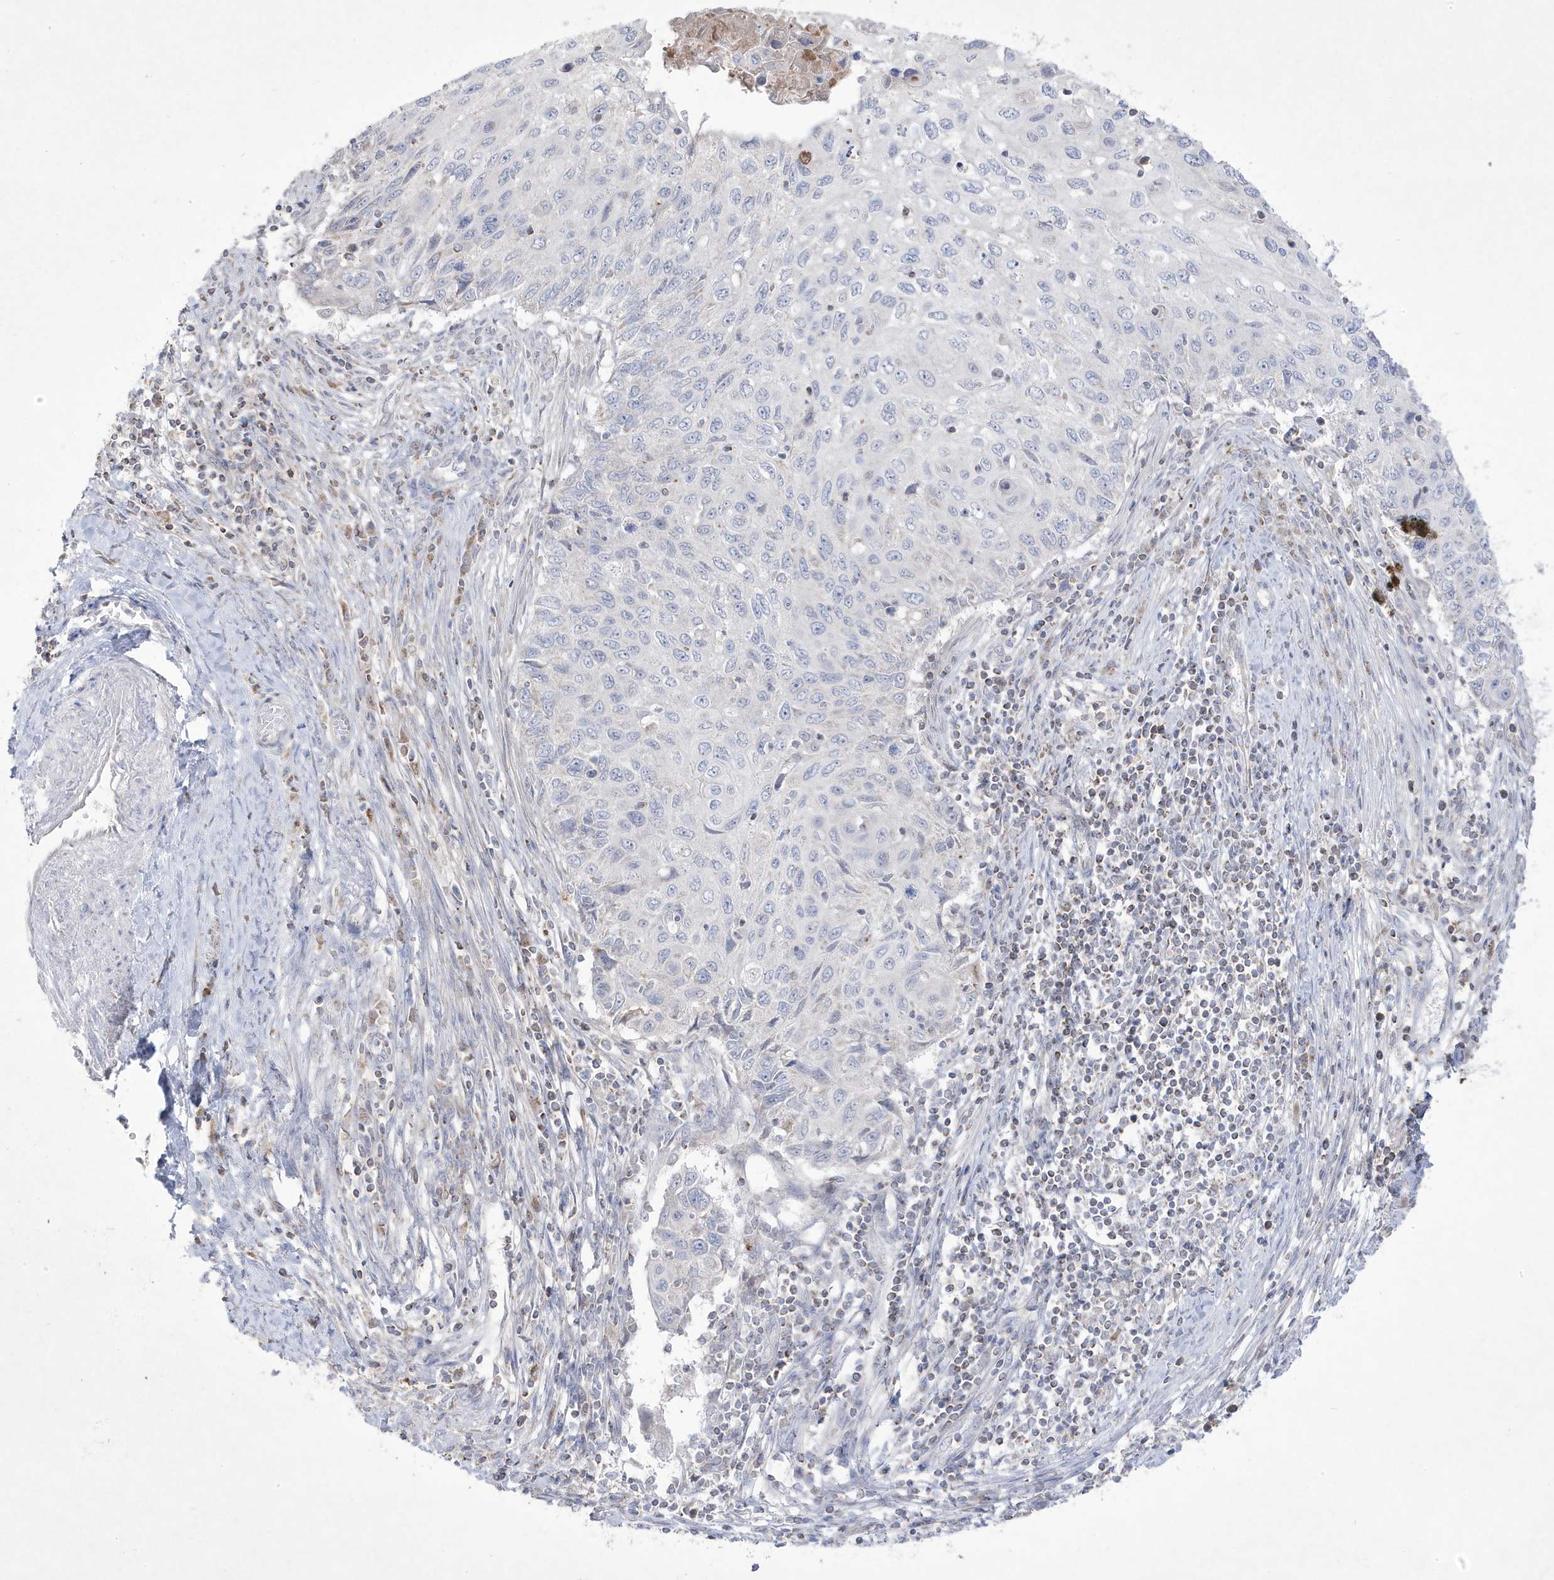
{"staining": {"intensity": "negative", "quantity": "none", "location": "none"}, "tissue": "cervical cancer", "cell_type": "Tumor cells", "image_type": "cancer", "snomed": [{"axis": "morphology", "description": "Squamous cell carcinoma, NOS"}, {"axis": "topography", "description": "Cervix"}], "caption": "DAB (3,3'-diaminobenzidine) immunohistochemical staining of human cervical squamous cell carcinoma reveals no significant expression in tumor cells.", "gene": "ADAMTSL3", "patient": {"sex": "female", "age": 70}}